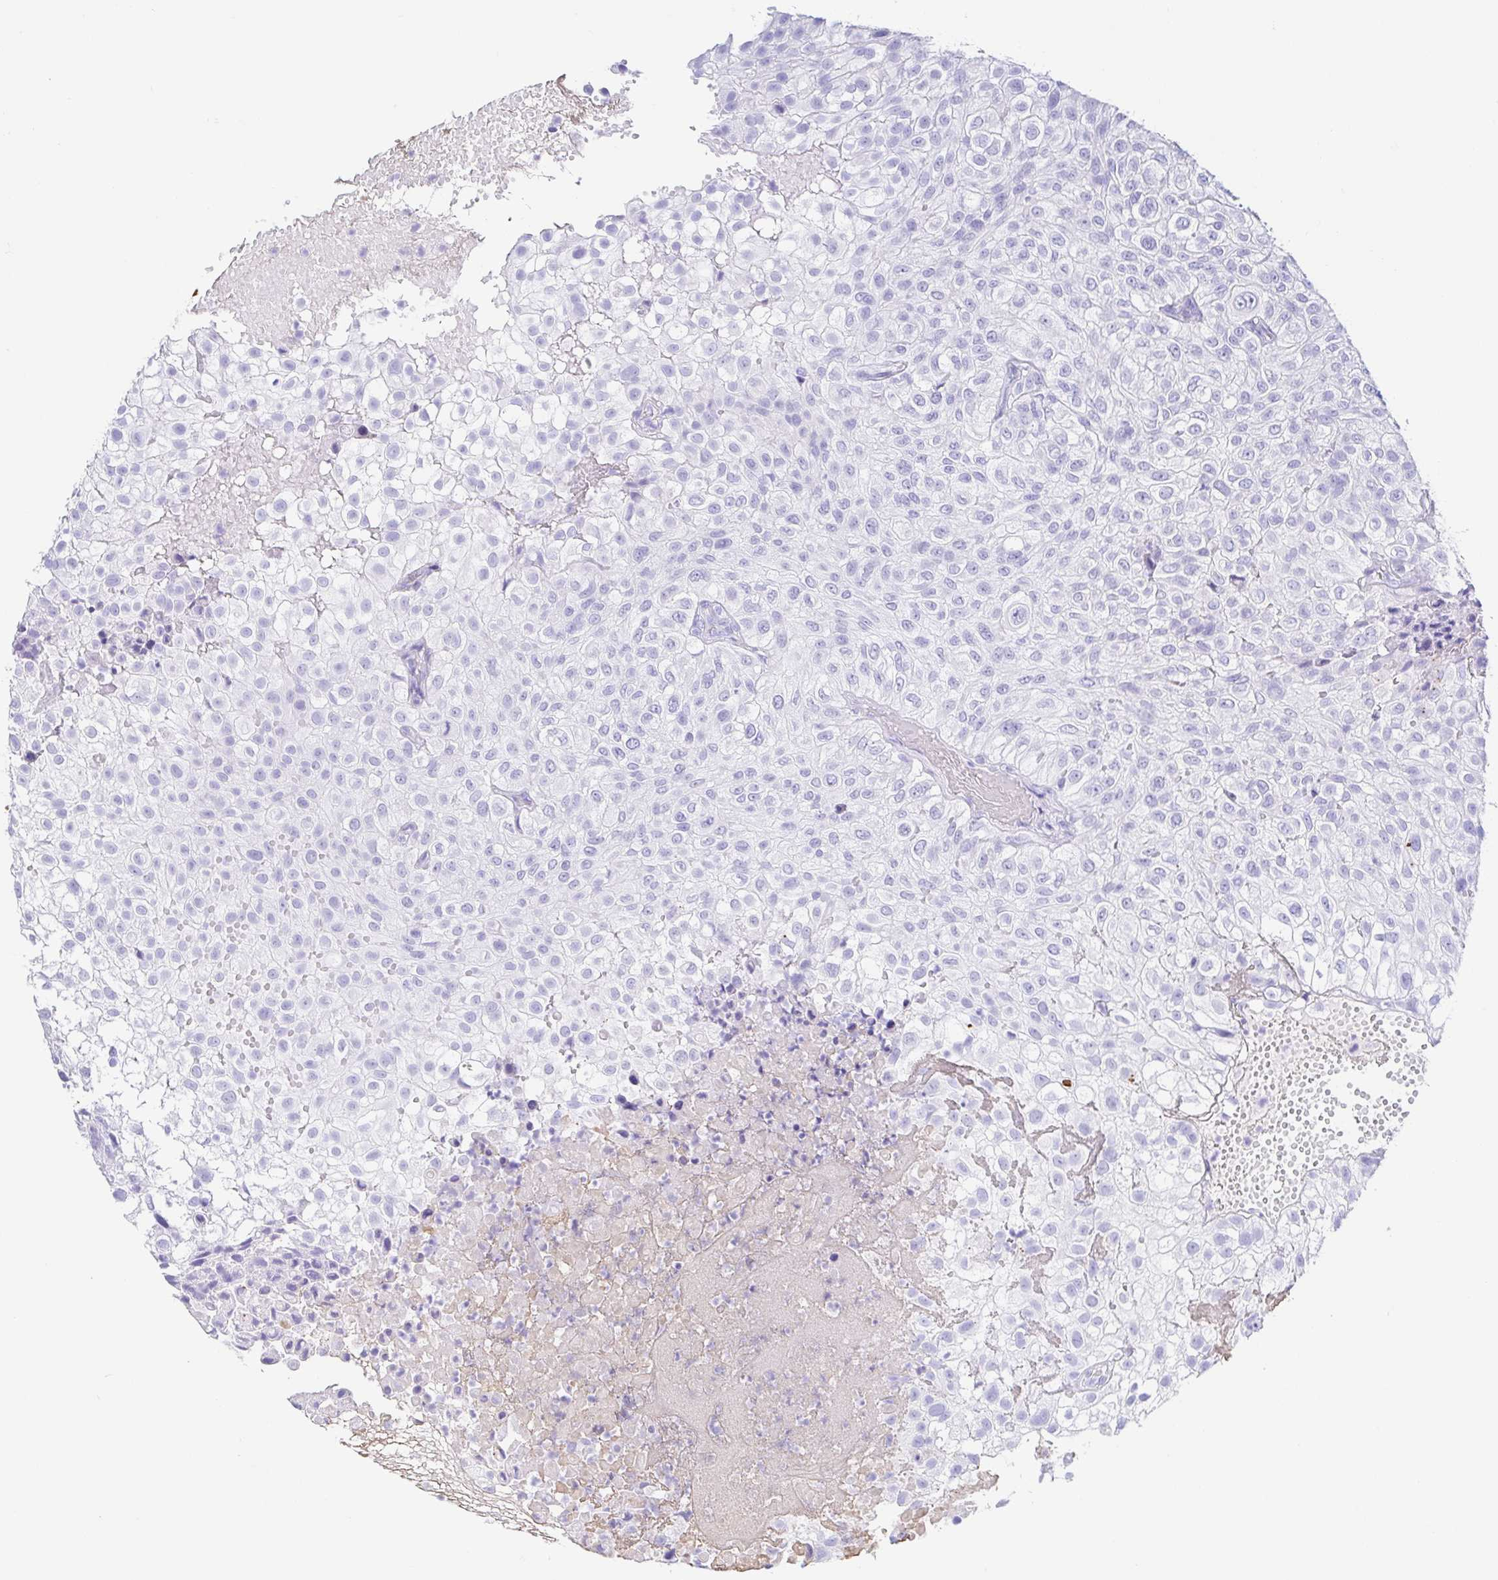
{"staining": {"intensity": "negative", "quantity": "none", "location": "none"}, "tissue": "urothelial cancer", "cell_type": "Tumor cells", "image_type": "cancer", "snomed": [{"axis": "morphology", "description": "Urothelial carcinoma, High grade"}, {"axis": "topography", "description": "Urinary bladder"}], "caption": "The micrograph demonstrates no staining of tumor cells in urothelial cancer. (DAB (3,3'-diaminobenzidine) immunohistochemistry, high magnification).", "gene": "GKN1", "patient": {"sex": "male", "age": 56}}